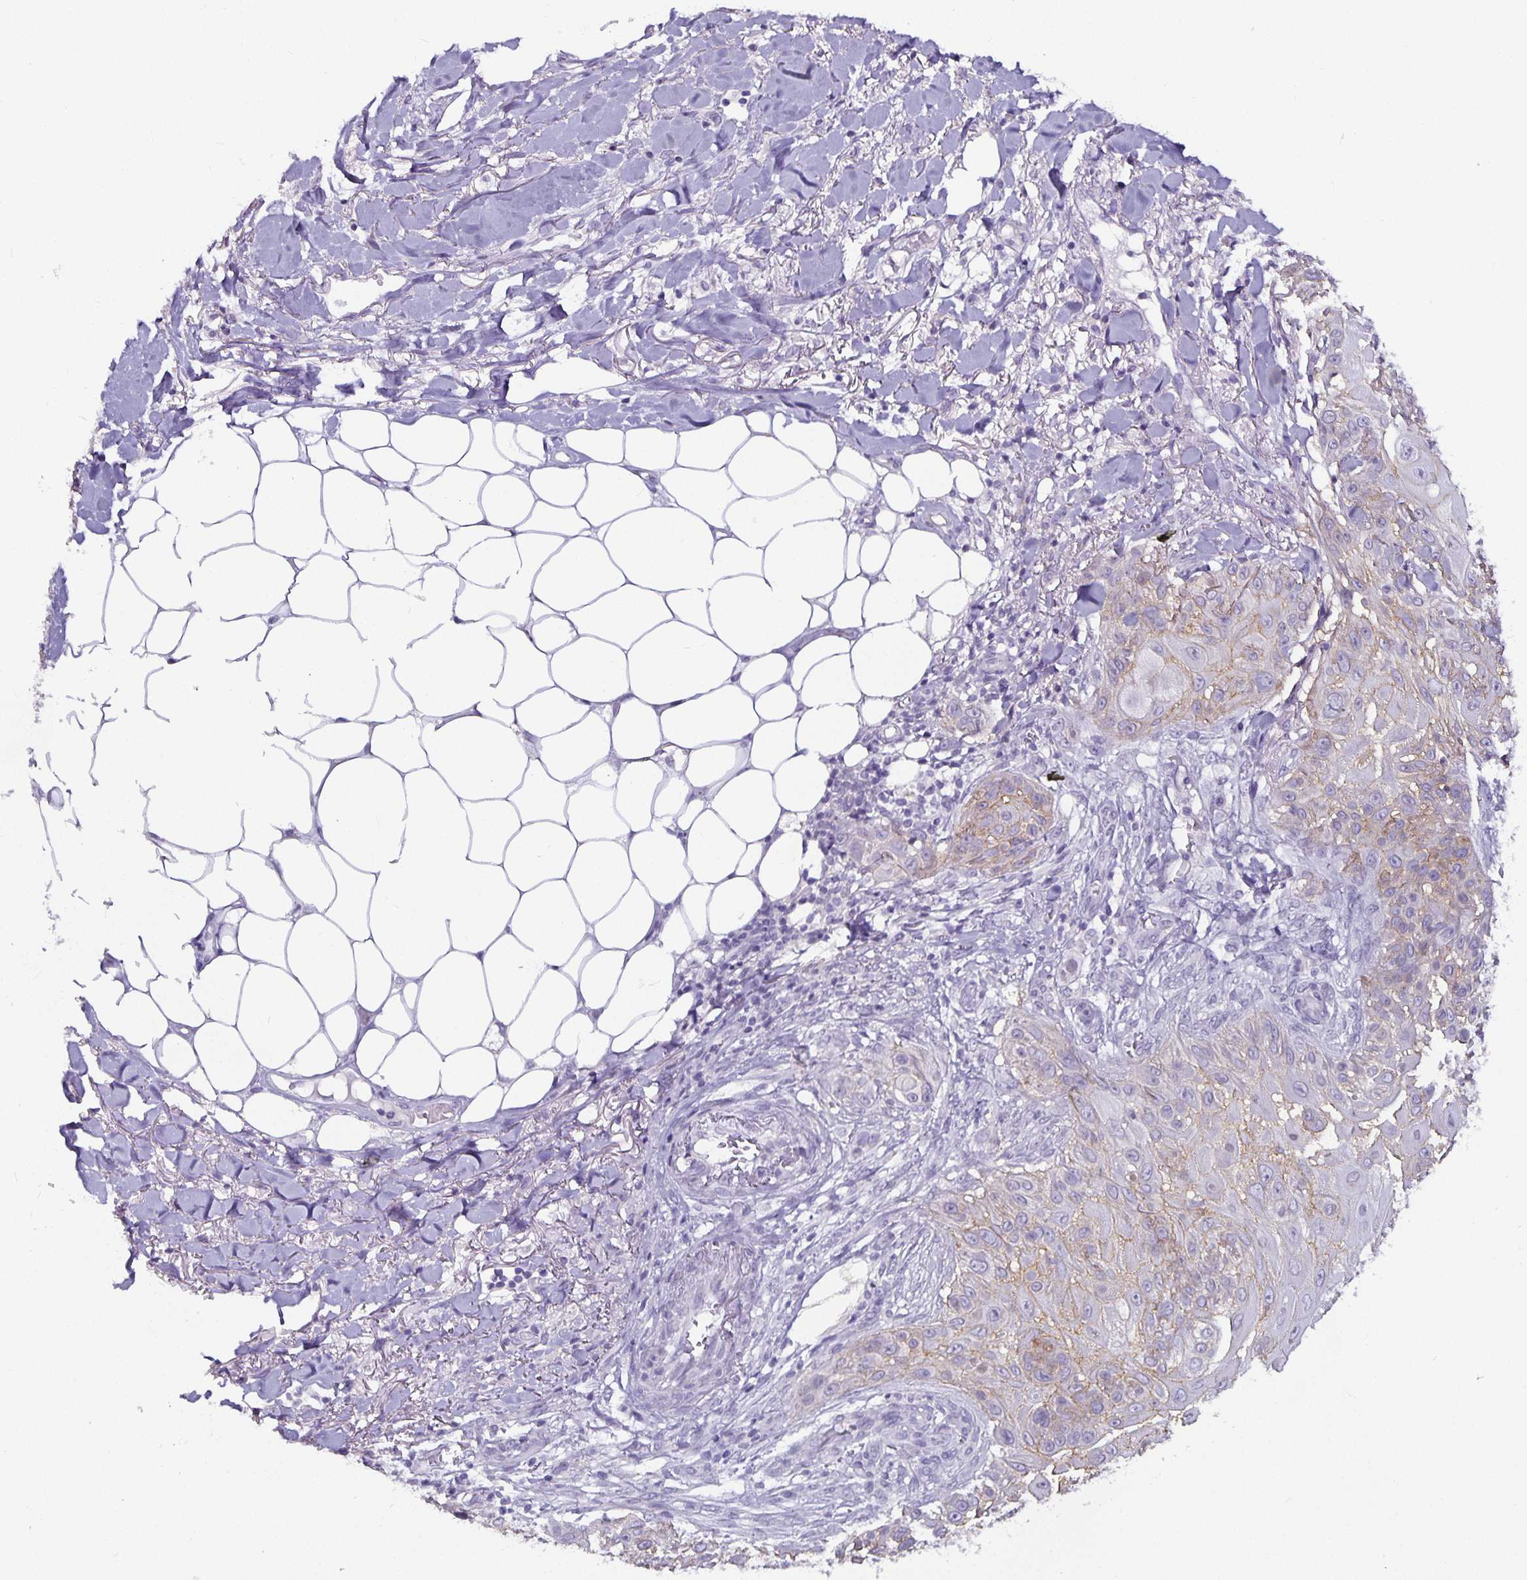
{"staining": {"intensity": "weak", "quantity": "<25%", "location": "cytoplasmic/membranous"}, "tissue": "skin cancer", "cell_type": "Tumor cells", "image_type": "cancer", "snomed": [{"axis": "morphology", "description": "Squamous cell carcinoma, NOS"}, {"axis": "topography", "description": "Skin"}], "caption": "The immunohistochemistry image has no significant positivity in tumor cells of skin cancer (squamous cell carcinoma) tissue.", "gene": "CA12", "patient": {"sex": "female", "age": 91}}